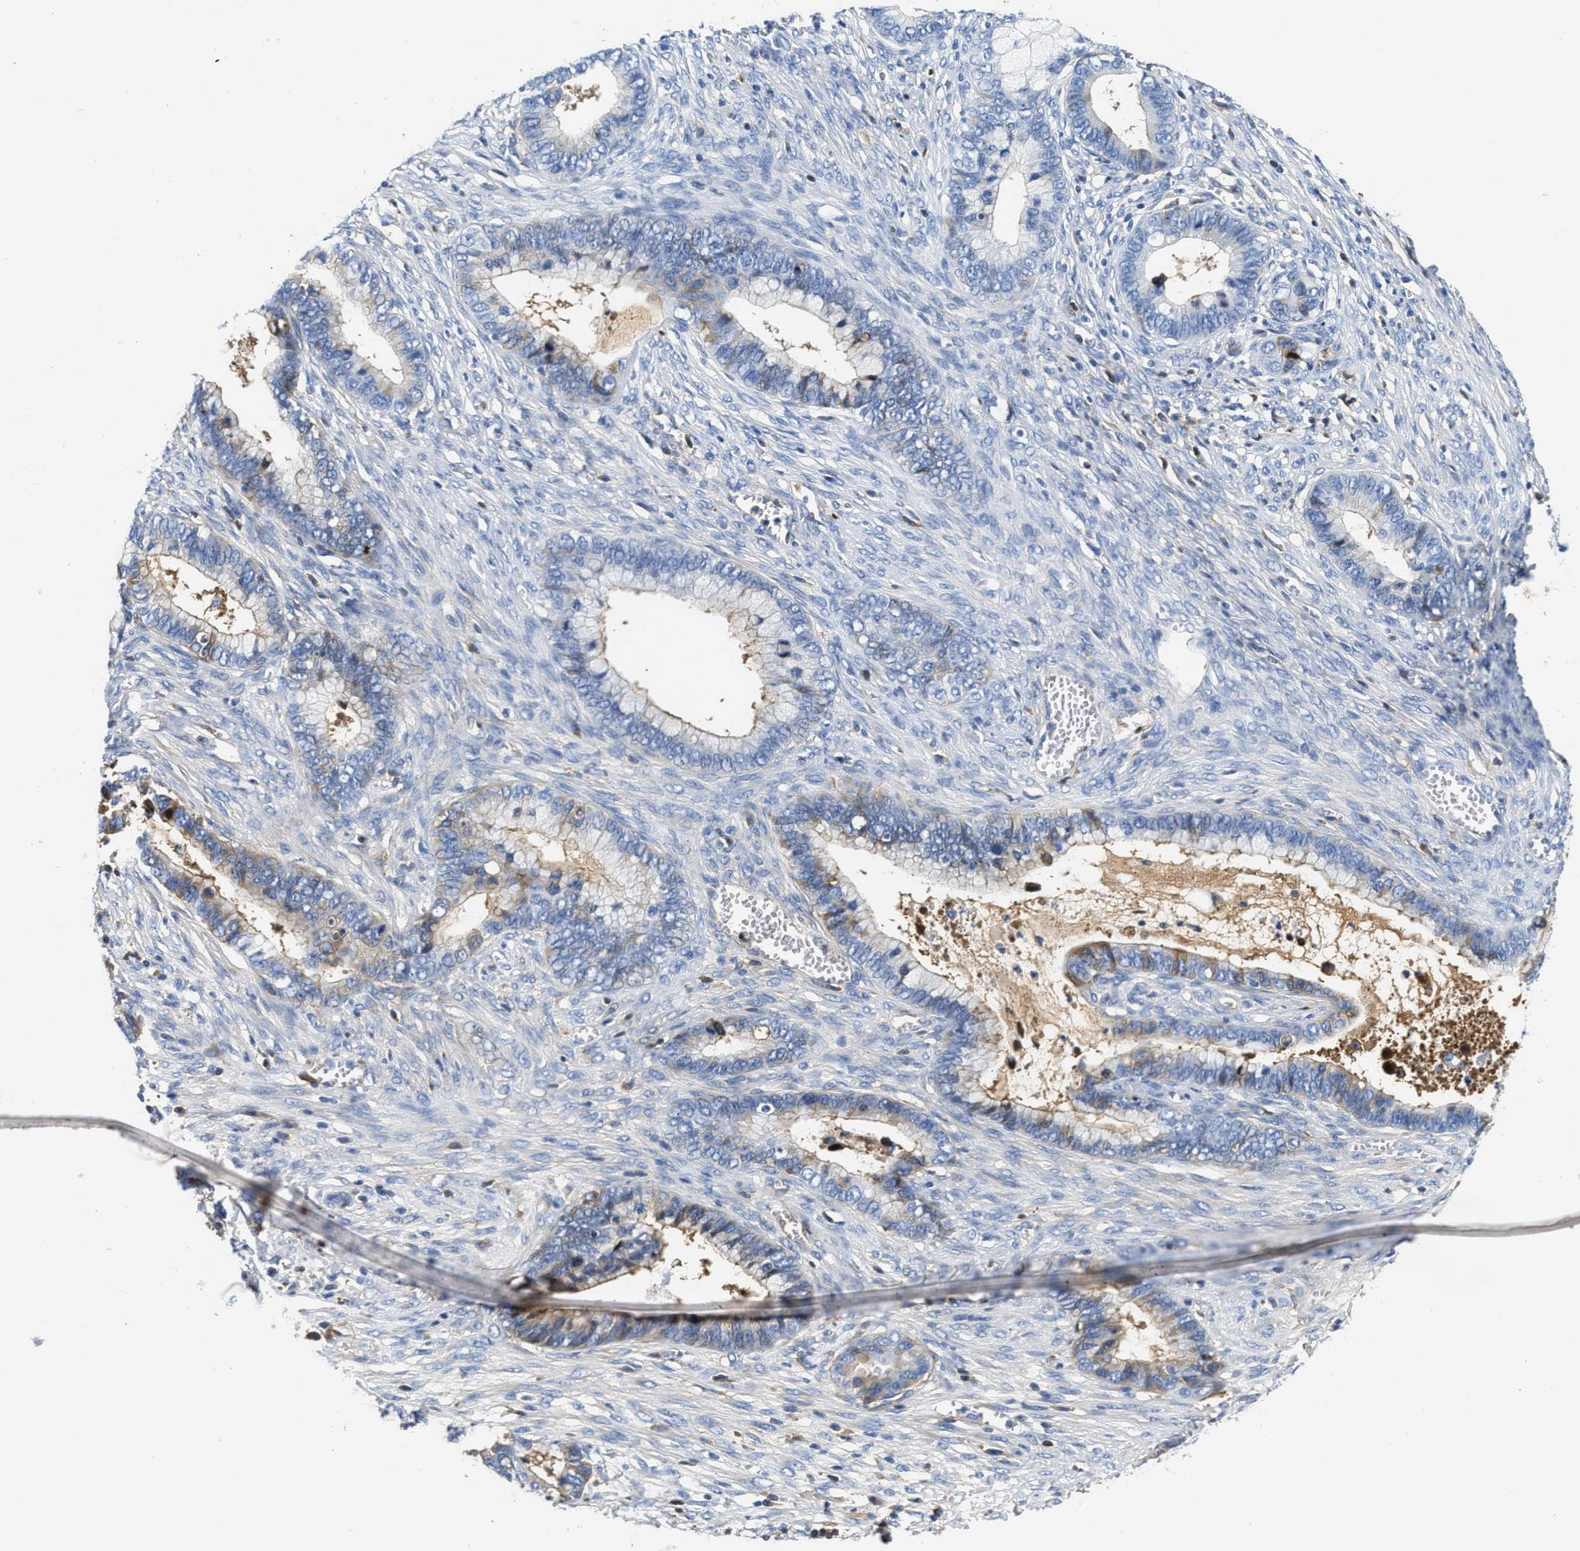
{"staining": {"intensity": "weak", "quantity": "<25%", "location": "cytoplasmic/membranous"}, "tissue": "cervical cancer", "cell_type": "Tumor cells", "image_type": "cancer", "snomed": [{"axis": "morphology", "description": "Adenocarcinoma, NOS"}, {"axis": "topography", "description": "Cervix"}], "caption": "An immunohistochemistry photomicrograph of adenocarcinoma (cervical) is shown. There is no staining in tumor cells of adenocarcinoma (cervical).", "gene": "GC", "patient": {"sex": "female", "age": 44}}